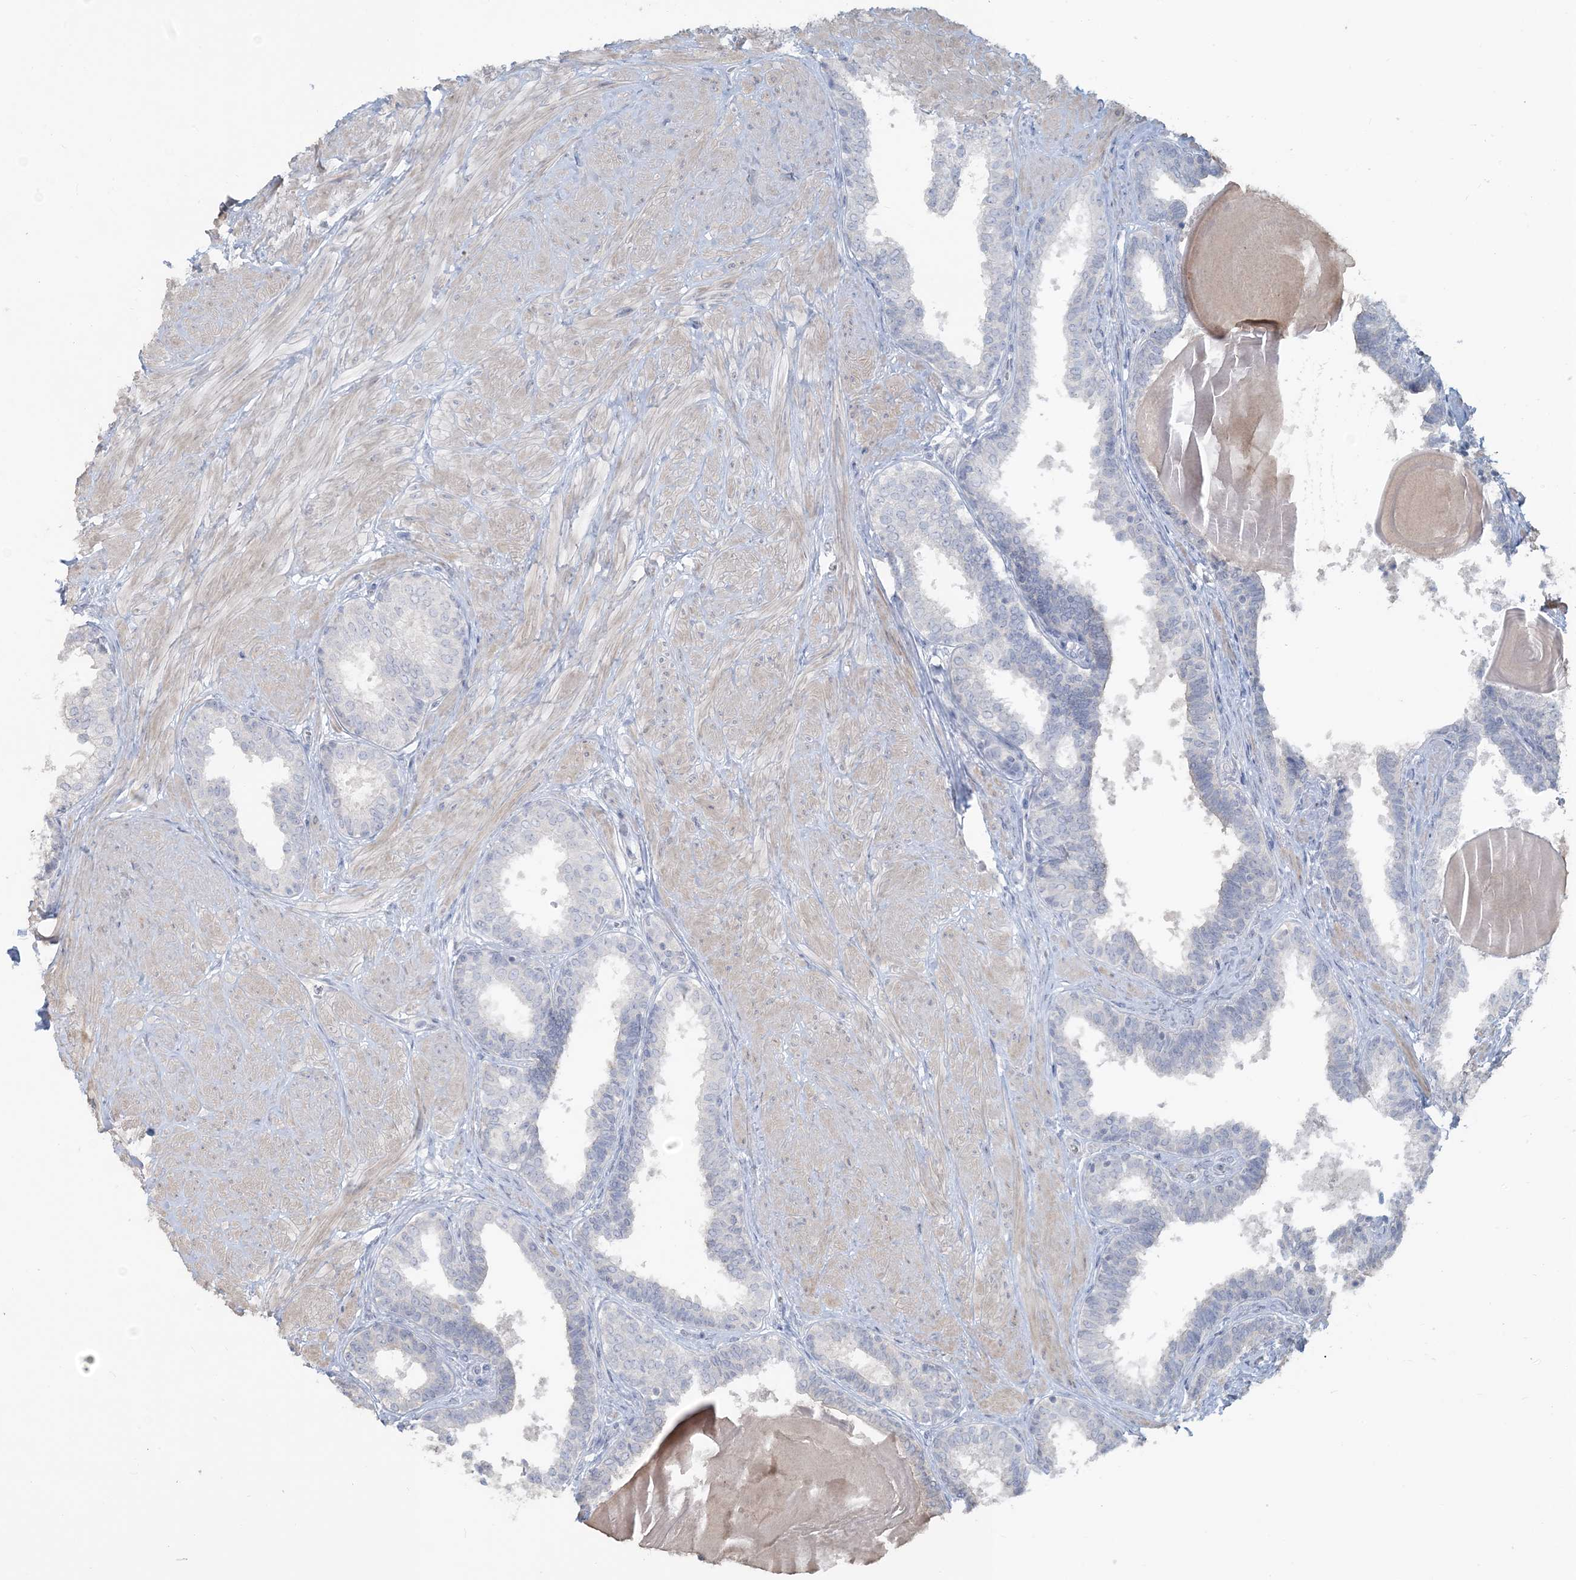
{"staining": {"intensity": "negative", "quantity": "none", "location": "none"}, "tissue": "prostate", "cell_type": "Glandular cells", "image_type": "normal", "snomed": [{"axis": "morphology", "description": "Normal tissue, NOS"}, {"axis": "topography", "description": "Prostate"}], "caption": "A high-resolution micrograph shows IHC staining of benign prostate, which shows no significant expression in glandular cells.", "gene": "NPHS2", "patient": {"sex": "male", "age": 48}}